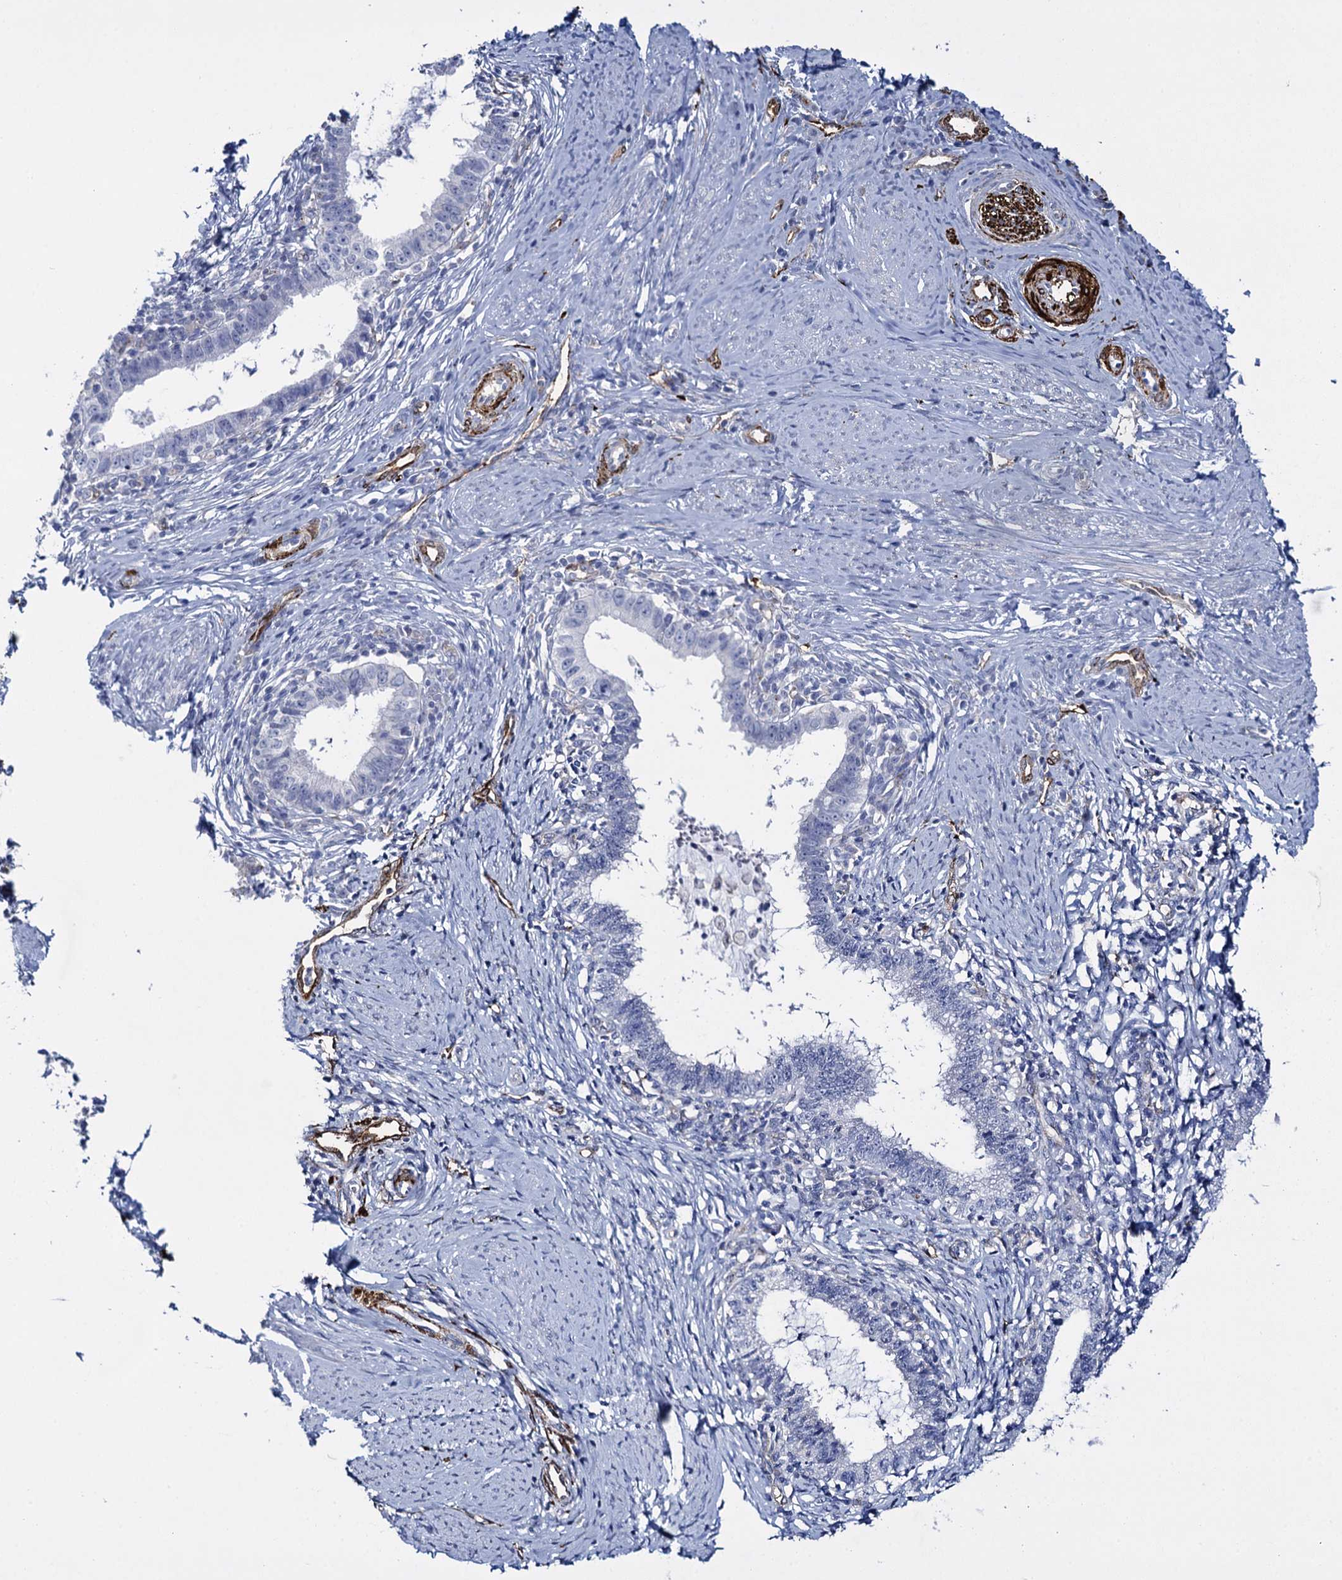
{"staining": {"intensity": "negative", "quantity": "none", "location": "none"}, "tissue": "cervical cancer", "cell_type": "Tumor cells", "image_type": "cancer", "snomed": [{"axis": "morphology", "description": "Adenocarcinoma, NOS"}, {"axis": "topography", "description": "Cervix"}], "caption": "Immunohistochemical staining of cervical cancer displays no significant staining in tumor cells.", "gene": "SNCG", "patient": {"sex": "female", "age": 36}}